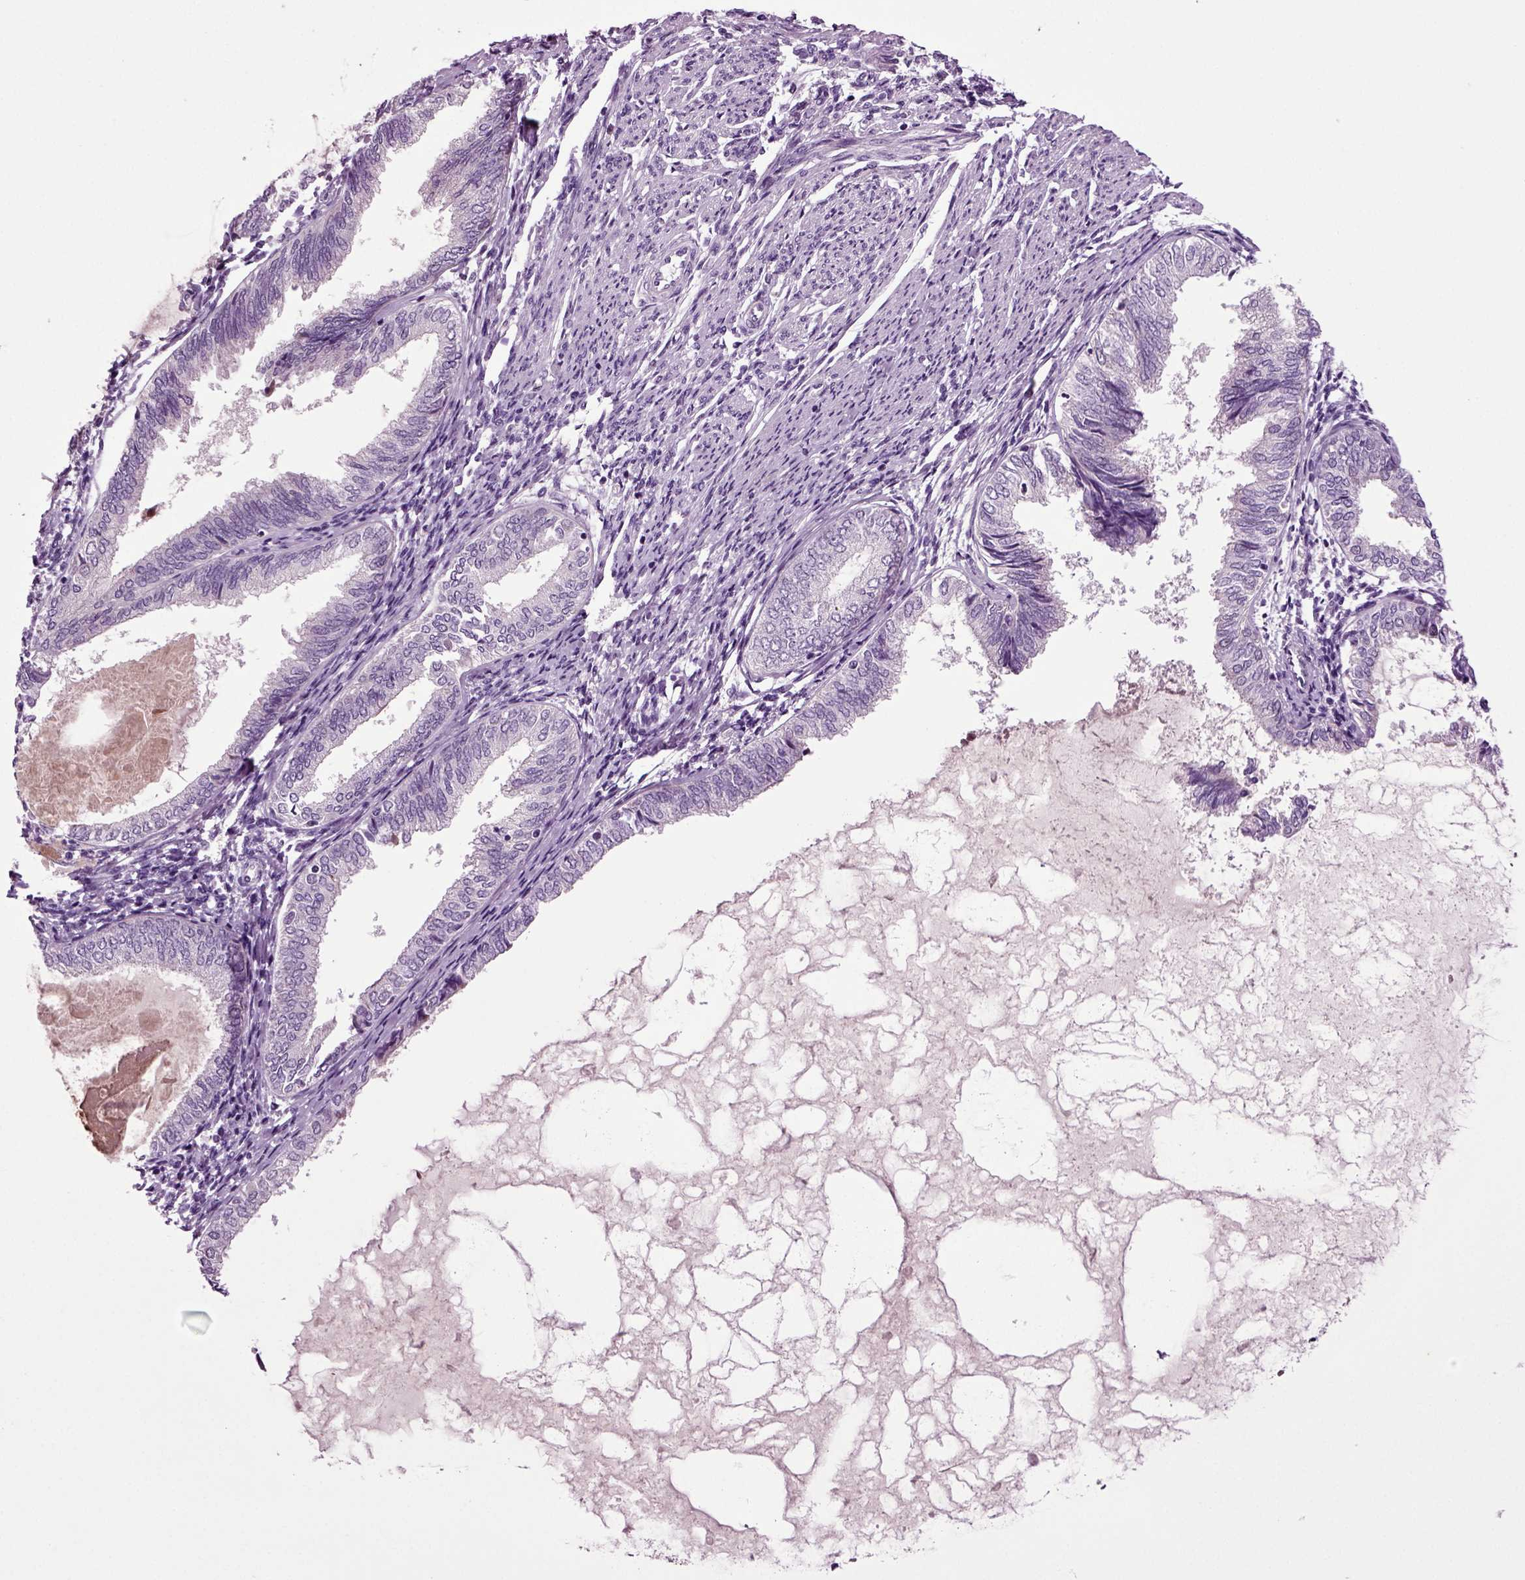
{"staining": {"intensity": "negative", "quantity": "none", "location": "none"}, "tissue": "endometrial cancer", "cell_type": "Tumor cells", "image_type": "cancer", "snomed": [{"axis": "morphology", "description": "Adenocarcinoma, NOS"}, {"axis": "topography", "description": "Endometrium"}], "caption": "IHC micrograph of neoplastic tissue: human adenocarcinoma (endometrial) stained with DAB reveals no significant protein expression in tumor cells.", "gene": "FGF11", "patient": {"sex": "female", "age": 68}}